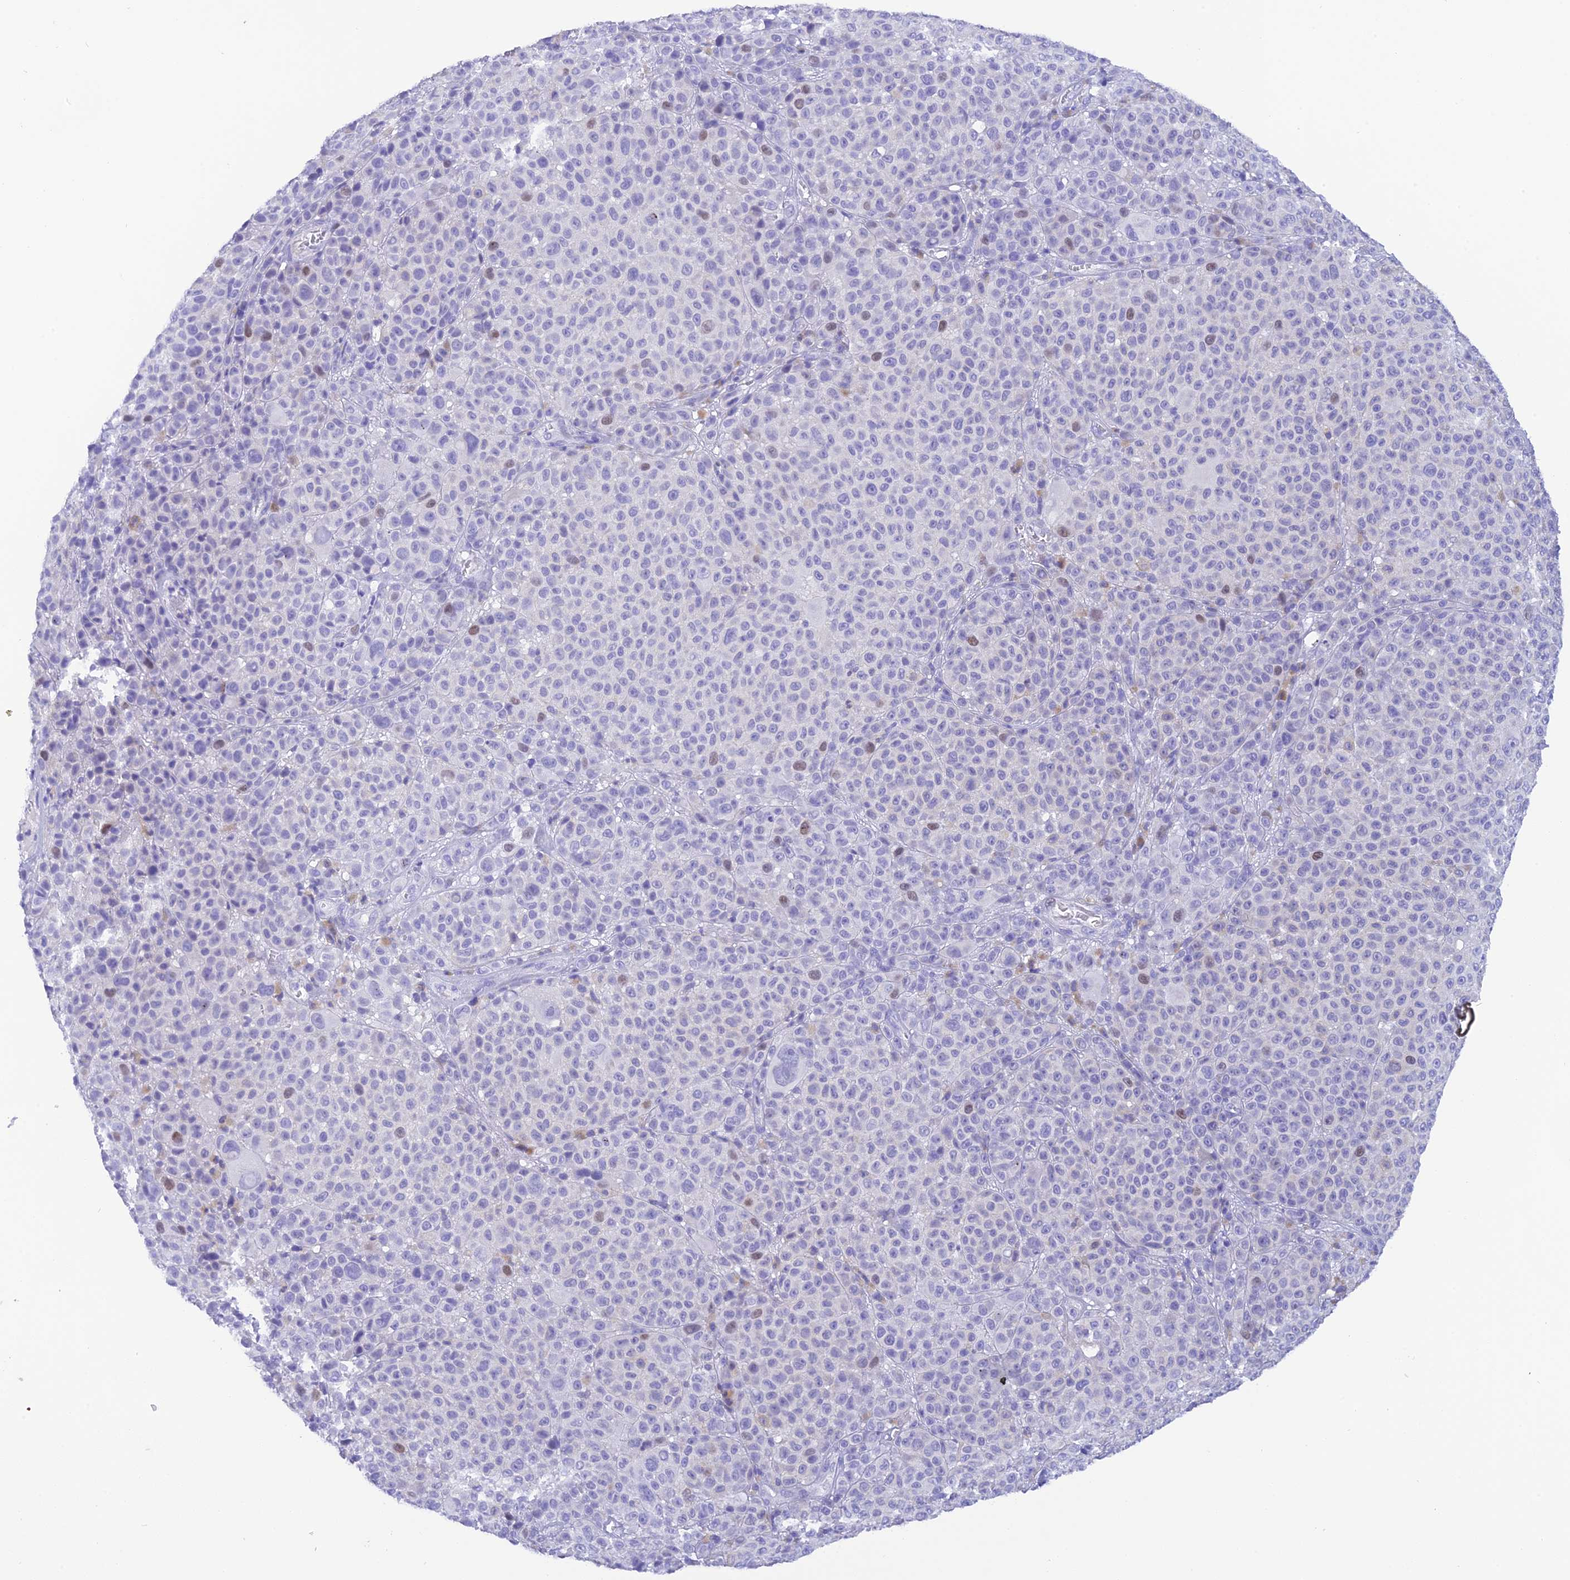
{"staining": {"intensity": "moderate", "quantity": "<25%", "location": "nuclear"}, "tissue": "melanoma", "cell_type": "Tumor cells", "image_type": "cancer", "snomed": [{"axis": "morphology", "description": "Malignant melanoma, NOS"}, {"axis": "topography", "description": "Skin"}], "caption": "Malignant melanoma tissue shows moderate nuclear staining in approximately <25% of tumor cells (DAB (3,3'-diaminobenzidine) IHC with brightfield microscopy, high magnification).", "gene": "KDELR3", "patient": {"sex": "female", "age": 94}}